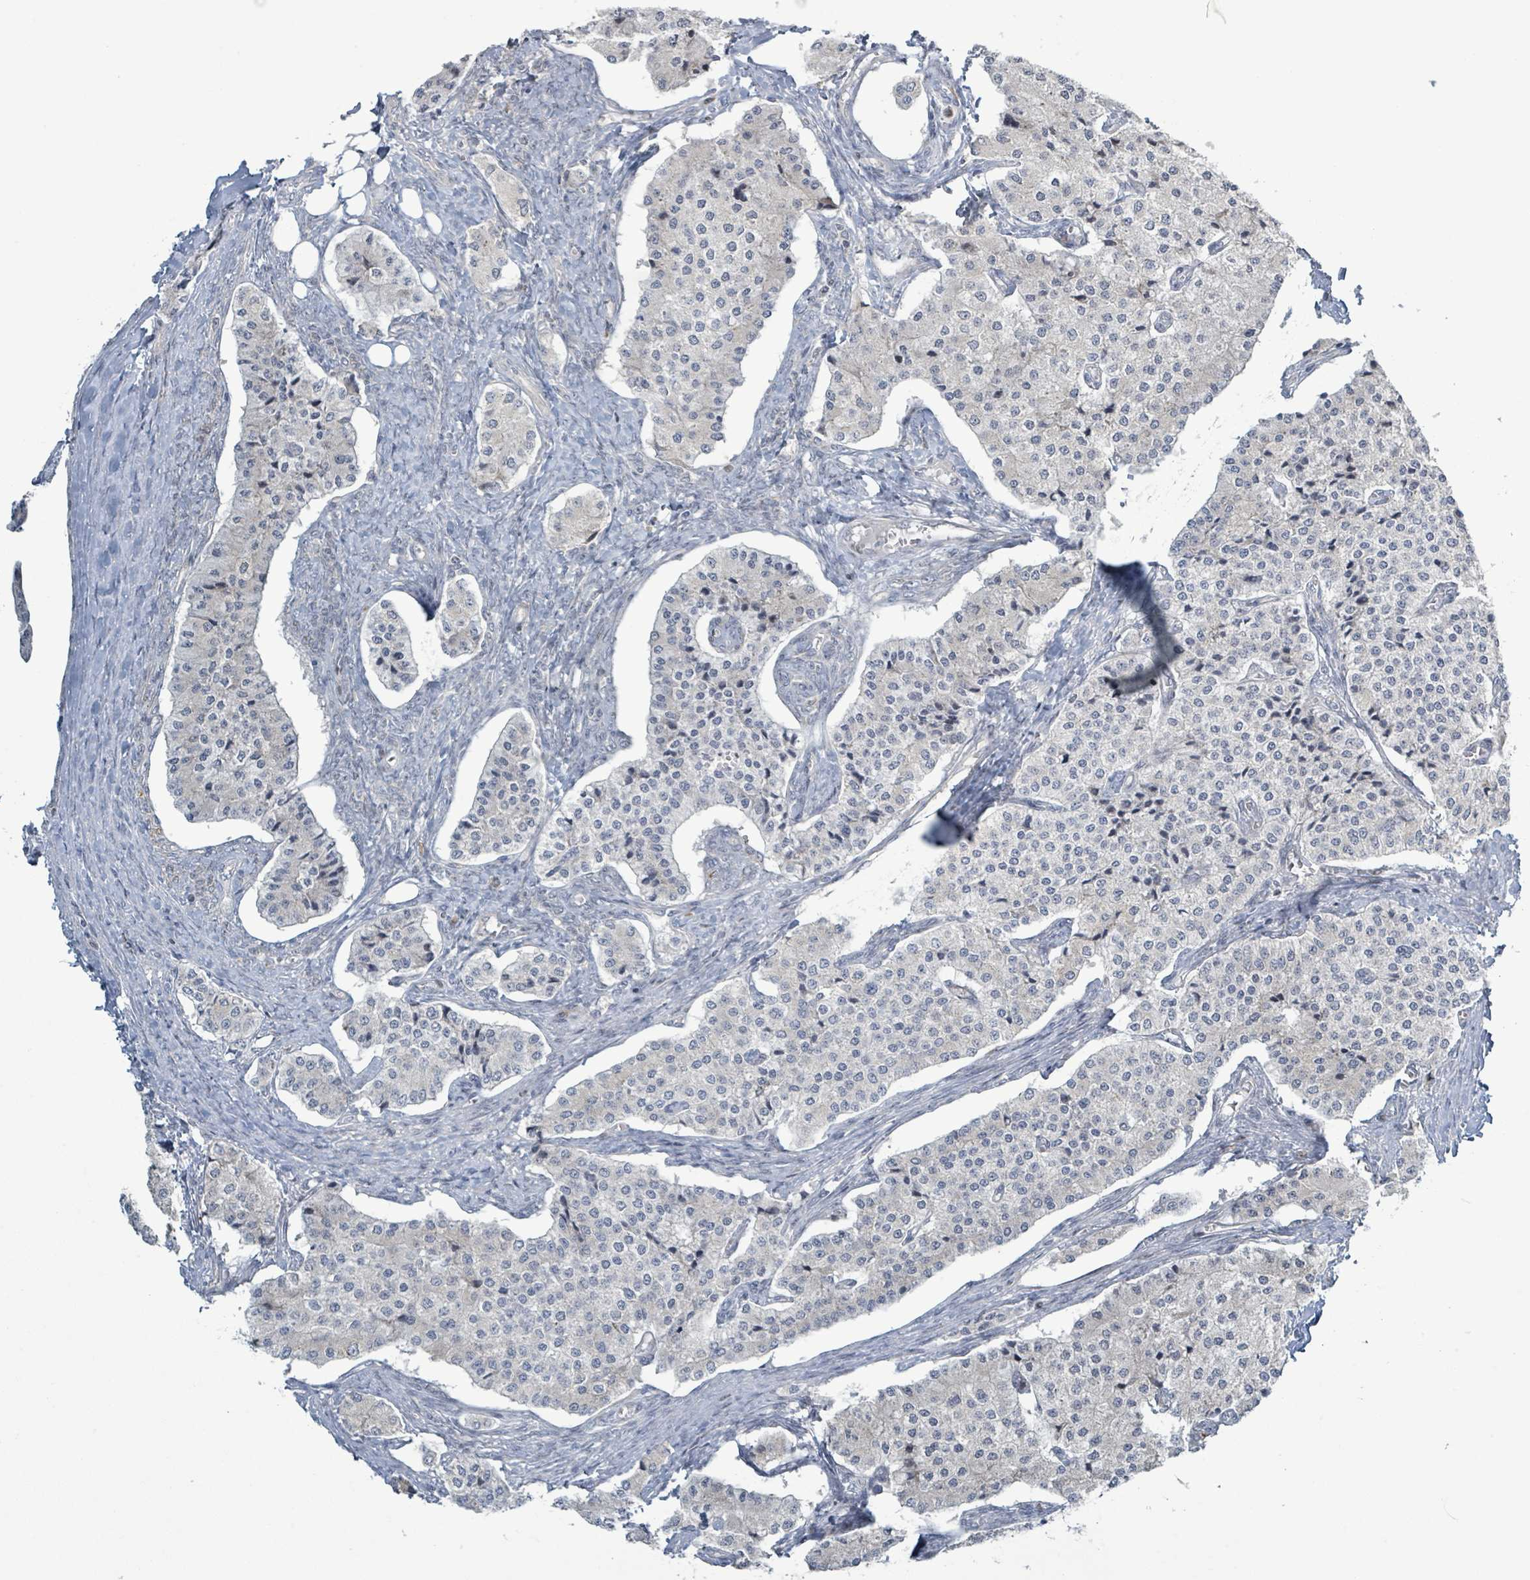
{"staining": {"intensity": "negative", "quantity": "none", "location": "none"}, "tissue": "carcinoid", "cell_type": "Tumor cells", "image_type": "cancer", "snomed": [{"axis": "morphology", "description": "Carcinoid, malignant, NOS"}, {"axis": "topography", "description": "Colon"}], "caption": "This is a image of immunohistochemistry (IHC) staining of carcinoid, which shows no staining in tumor cells. (Immunohistochemistry, brightfield microscopy, high magnification).", "gene": "RPL32", "patient": {"sex": "female", "age": 52}}